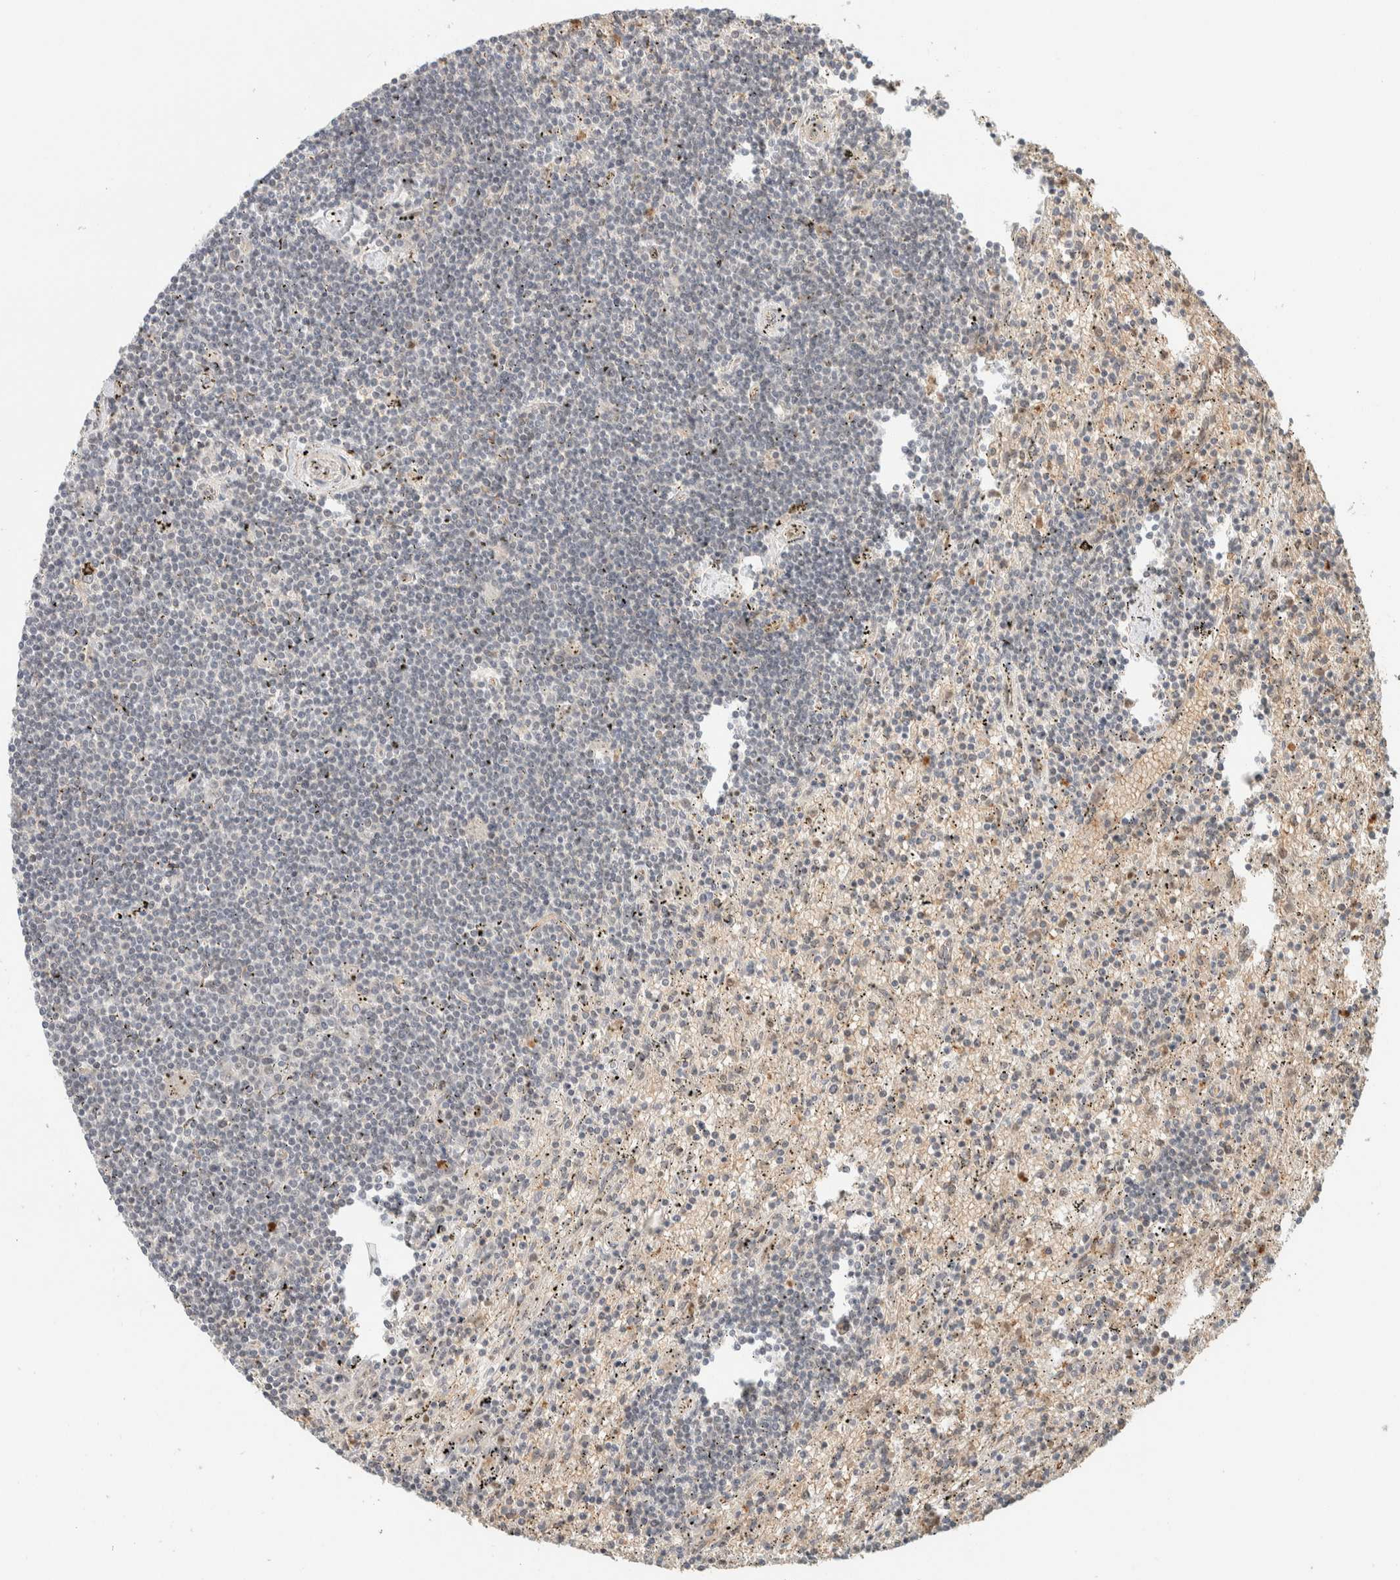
{"staining": {"intensity": "negative", "quantity": "none", "location": "none"}, "tissue": "lymphoma", "cell_type": "Tumor cells", "image_type": "cancer", "snomed": [{"axis": "morphology", "description": "Malignant lymphoma, non-Hodgkin's type, Low grade"}, {"axis": "topography", "description": "Spleen"}], "caption": "The image exhibits no significant positivity in tumor cells of lymphoma.", "gene": "ZBTB2", "patient": {"sex": "male", "age": 76}}